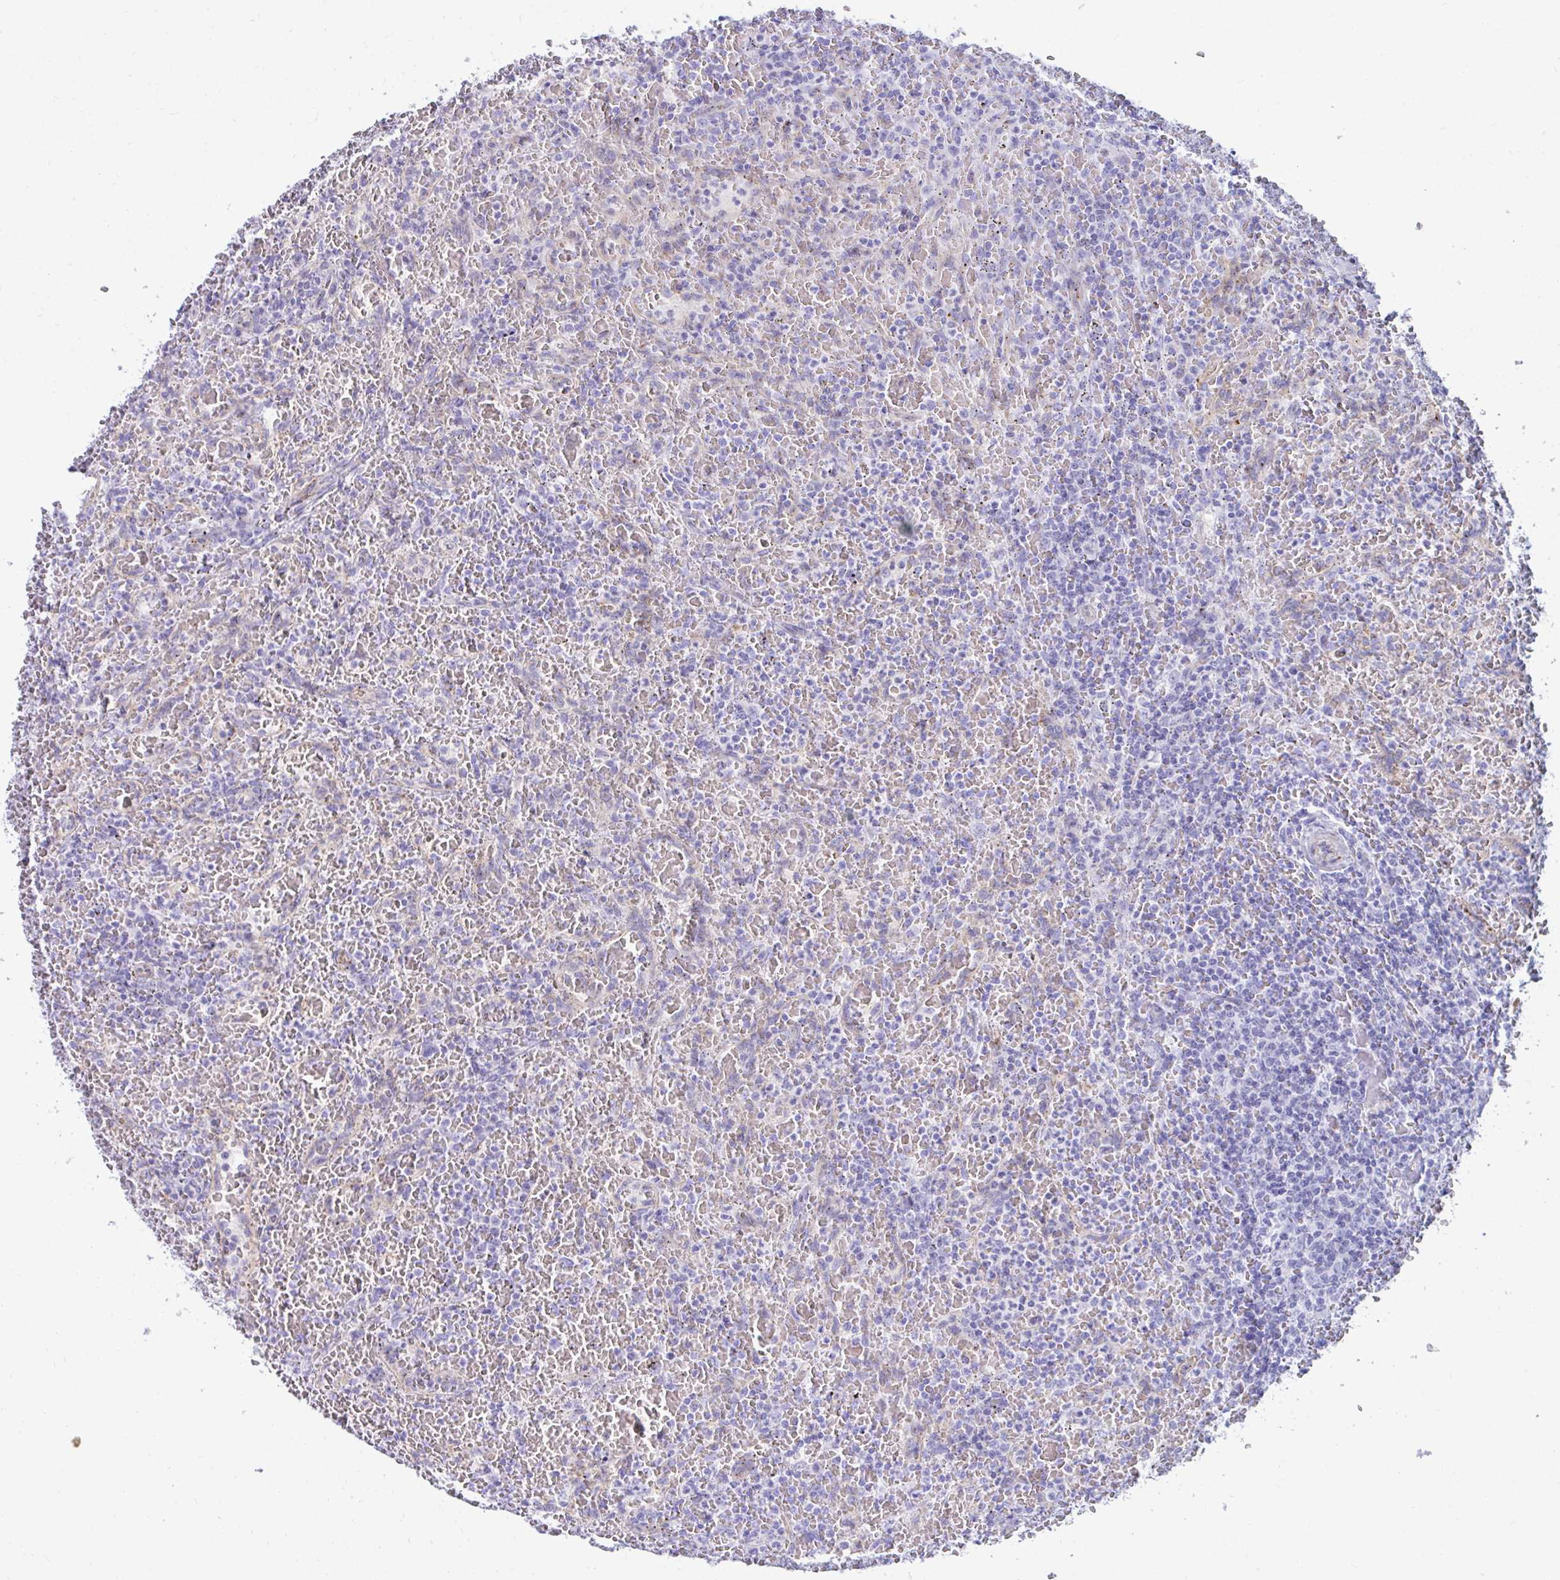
{"staining": {"intensity": "negative", "quantity": "none", "location": "none"}, "tissue": "lymphoma", "cell_type": "Tumor cells", "image_type": "cancer", "snomed": [{"axis": "morphology", "description": "Malignant lymphoma, non-Hodgkin's type, Low grade"}, {"axis": "topography", "description": "Spleen"}], "caption": "An image of malignant lymphoma, non-Hodgkin's type (low-grade) stained for a protein exhibits no brown staining in tumor cells.", "gene": "UBL3", "patient": {"sex": "female", "age": 64}}